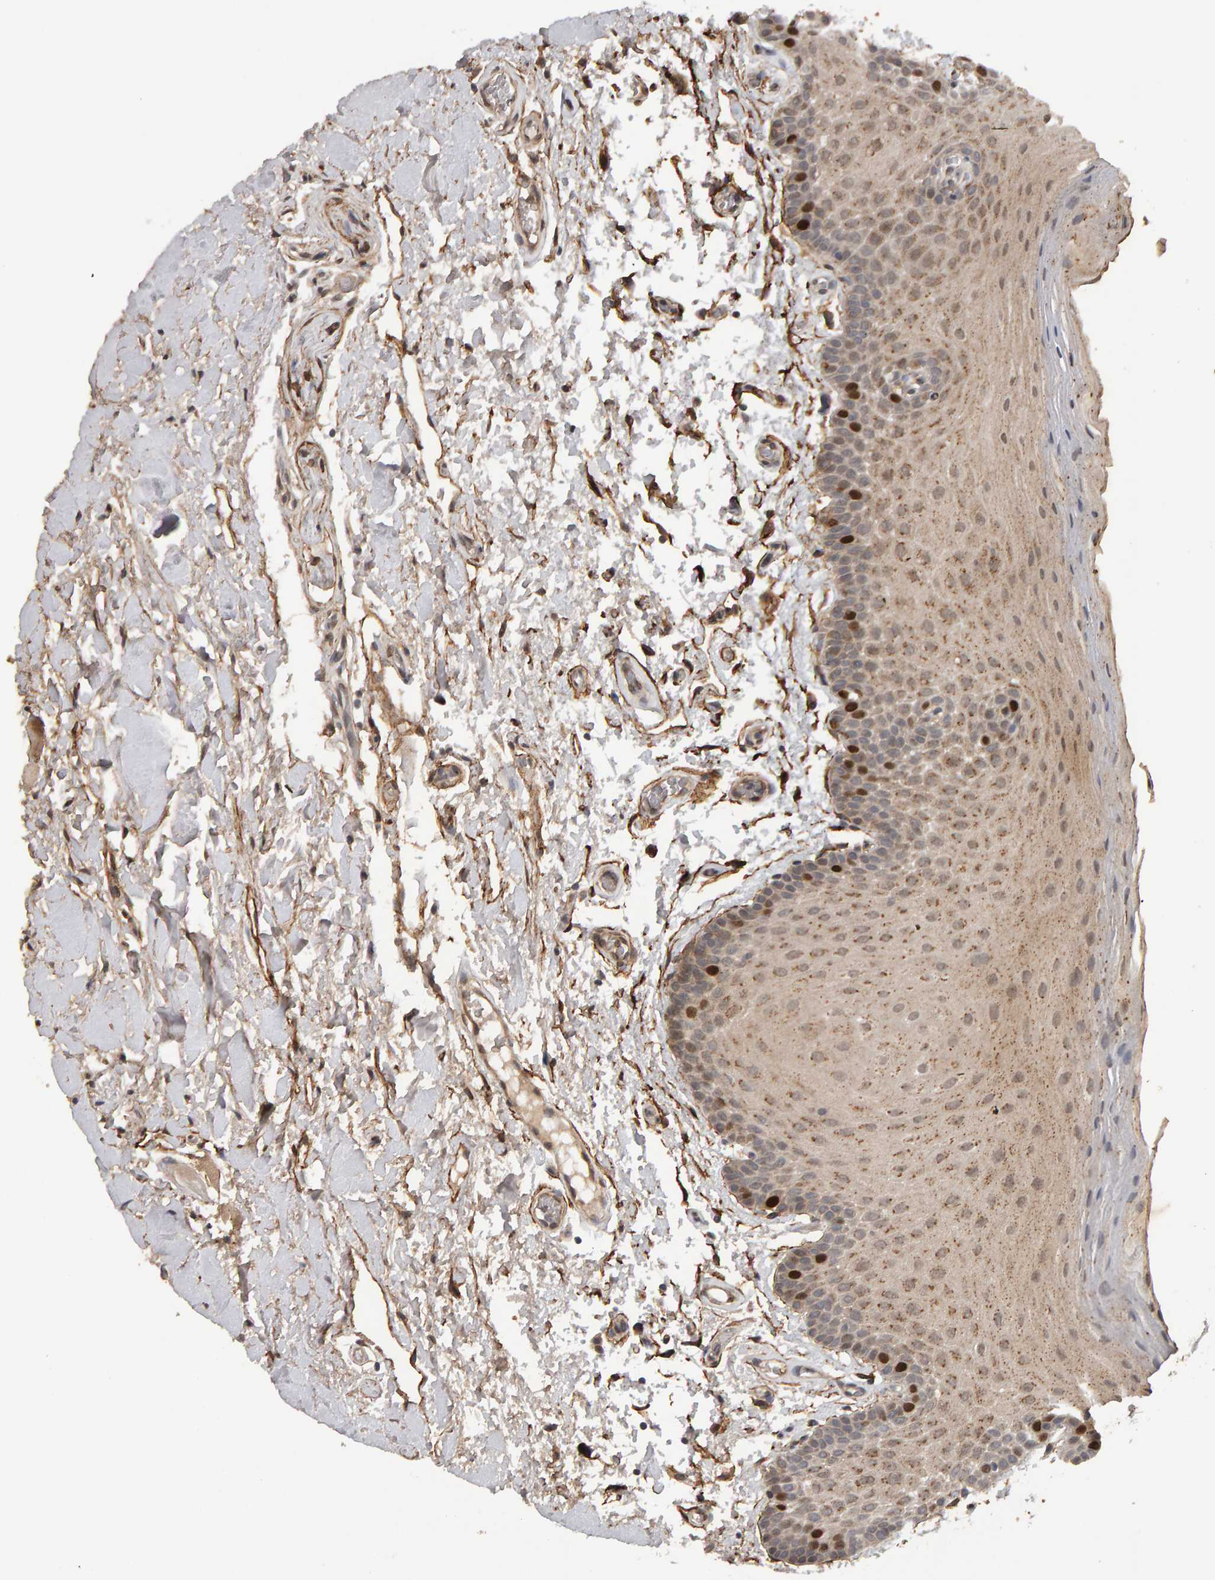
{"staining": {"intensity": "strong", "quantity": "<25%", "location": "nuclear"}, "tissue": "oral mucosa", "cell_type": "Squamous epithelial cells", "image_type": "normal", "snomed": [{"axis": "morphology", "description": "Normal tissue, NOS"}, {"axis": "topography", "description": "Oral tissue"}], "caption": "DAB immunohistochemical staining of benign human oral mucosa demonstrates strong nuclear protein positivity in approximately <25% of squamous epithelial cells. Nuclei are stained in blue.", "gene": "CDCA5", "patient": {"sex": "male", "age": 62}}